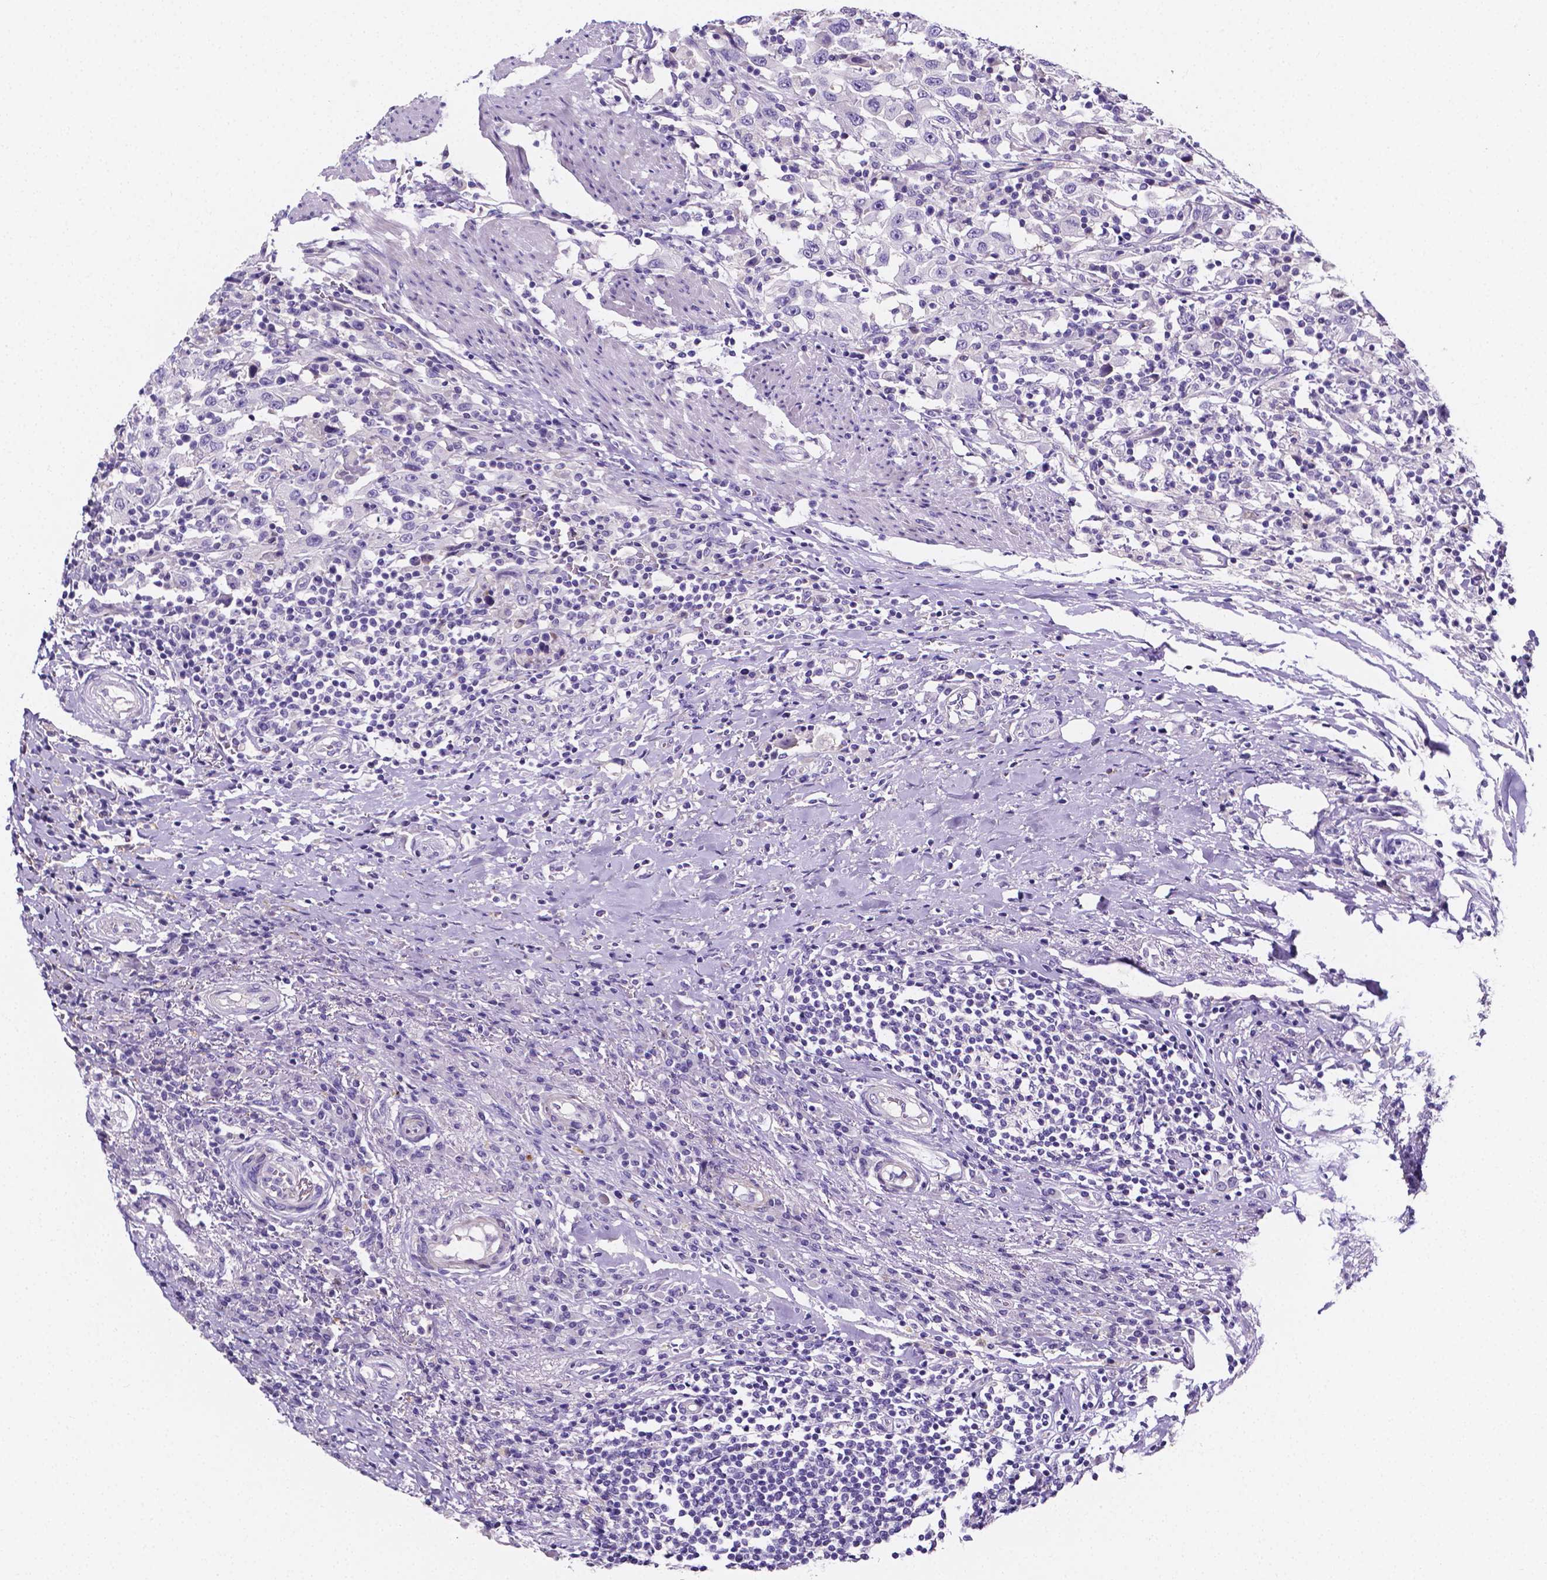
{"staining": {"intensity": "negative", "quantity": "none", "location": "none"}, "tissue": "urothelial cancer", "cell_type": "Tumor cells", "image_type": "cancer", "snomed": [{"axis": "morphology", "description": "Urothelial carcinoma, High grade"}, {"axis": "topography", "description": "Urinary bladder"}], "caption": "Tumor cells show no significant protein positivity in urothelial carcinoma (high-grade). (DAB immunohistochemistry (IHC) visualized using brightfield microscopy, high magnification).", "gene": "NRGN", "patient": {"sex": "male", "age": 61}}